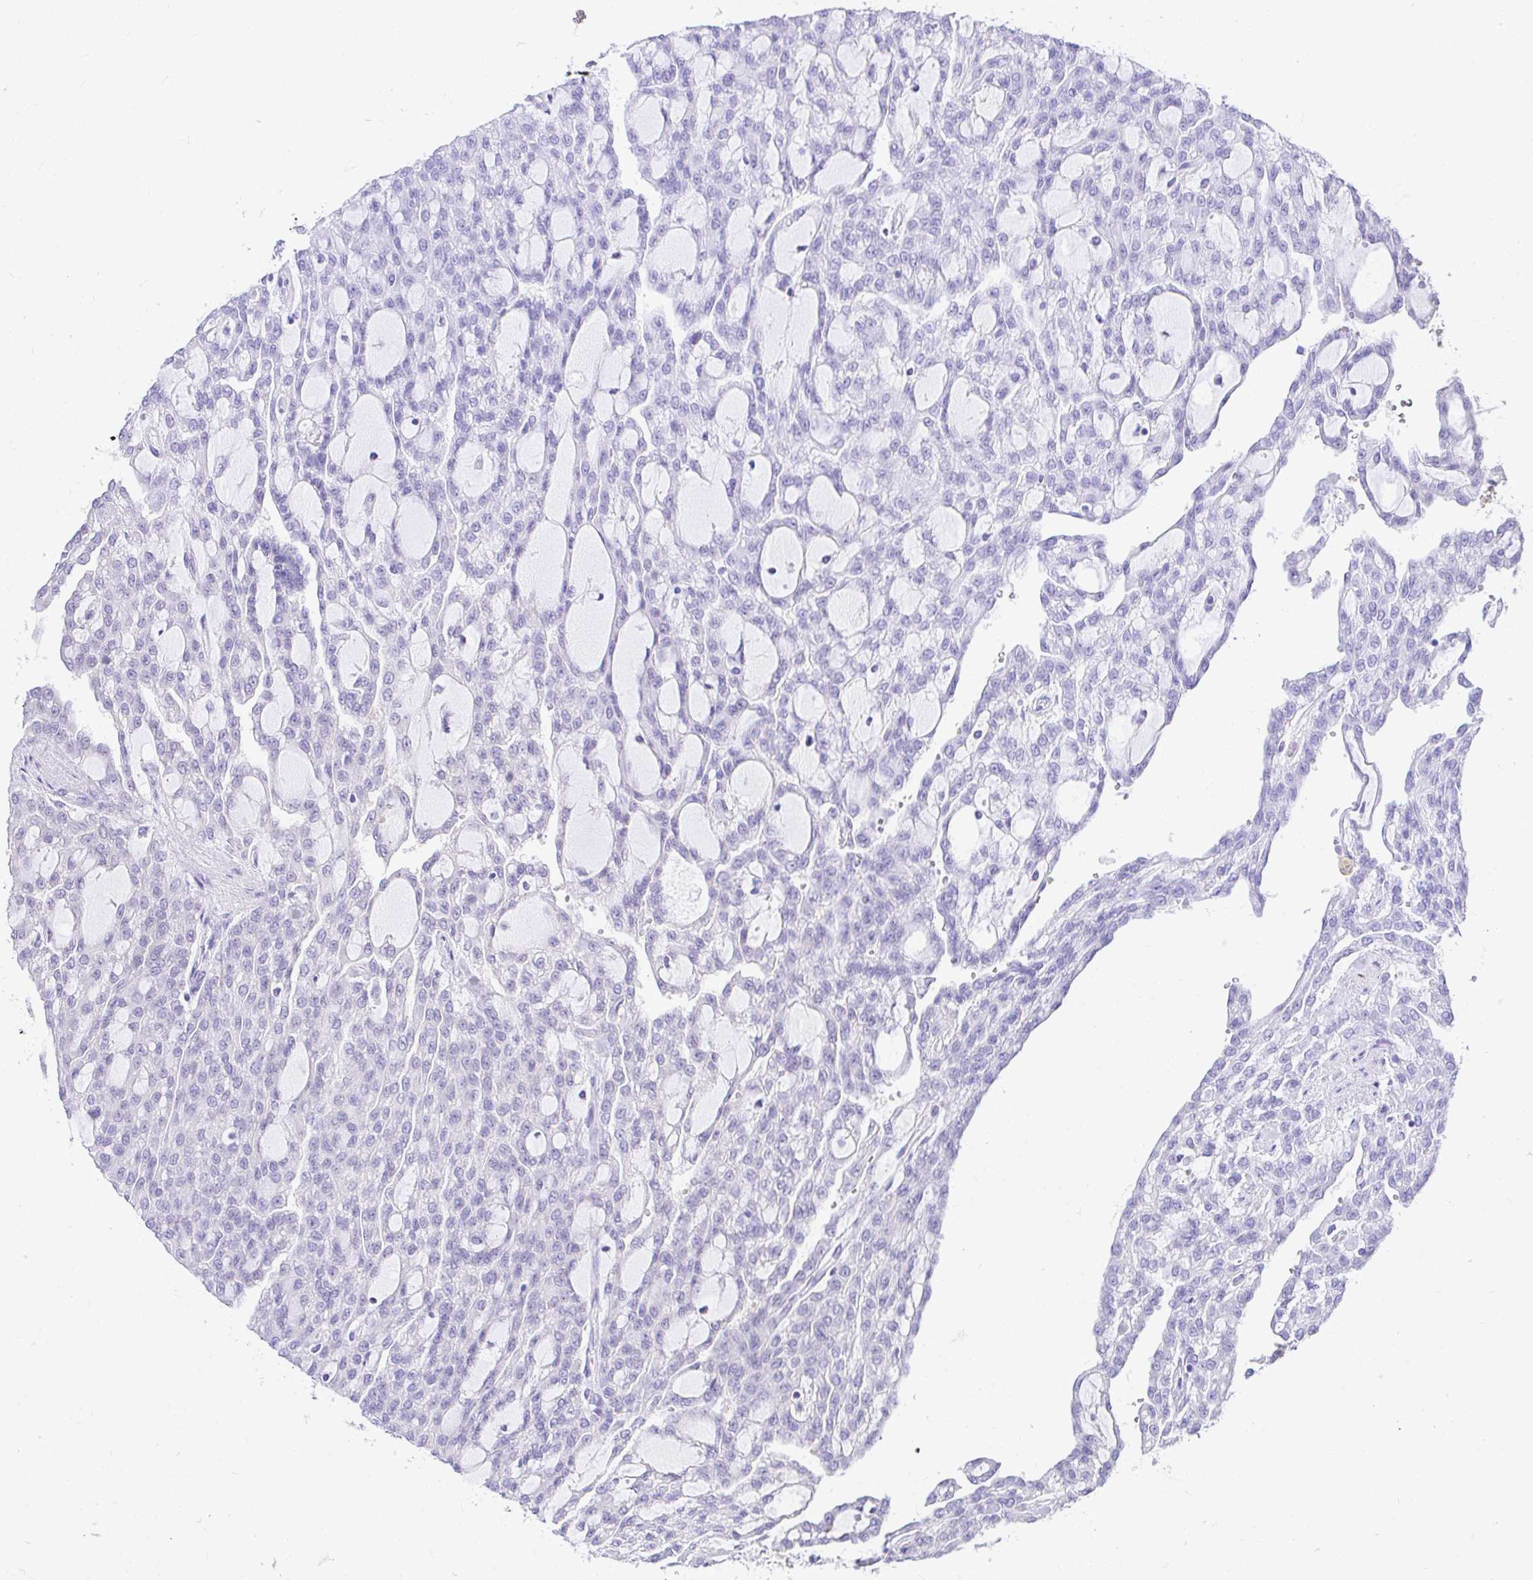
{"staining": {"intensity": "negative", "quantity": "none", "location": "none"}, "tissue": "renal cancer", "cell_type": "Tumor cells", "image_type": "cancer", "snomed": [{"axis": "morphology", "description": "Adenocarcinoma, NOS"}, {"axis": "topography", "description": "Kidney"}], "caption": "DAB immunohistochemical staining of human renal cancer (adenocarcinoma) displays no significant expression in tumor cells. (DAB immunohistochemistry (IHC), high magnification).", "gene": "FATE1", "patient": {"sex": "male", "age": 63}}